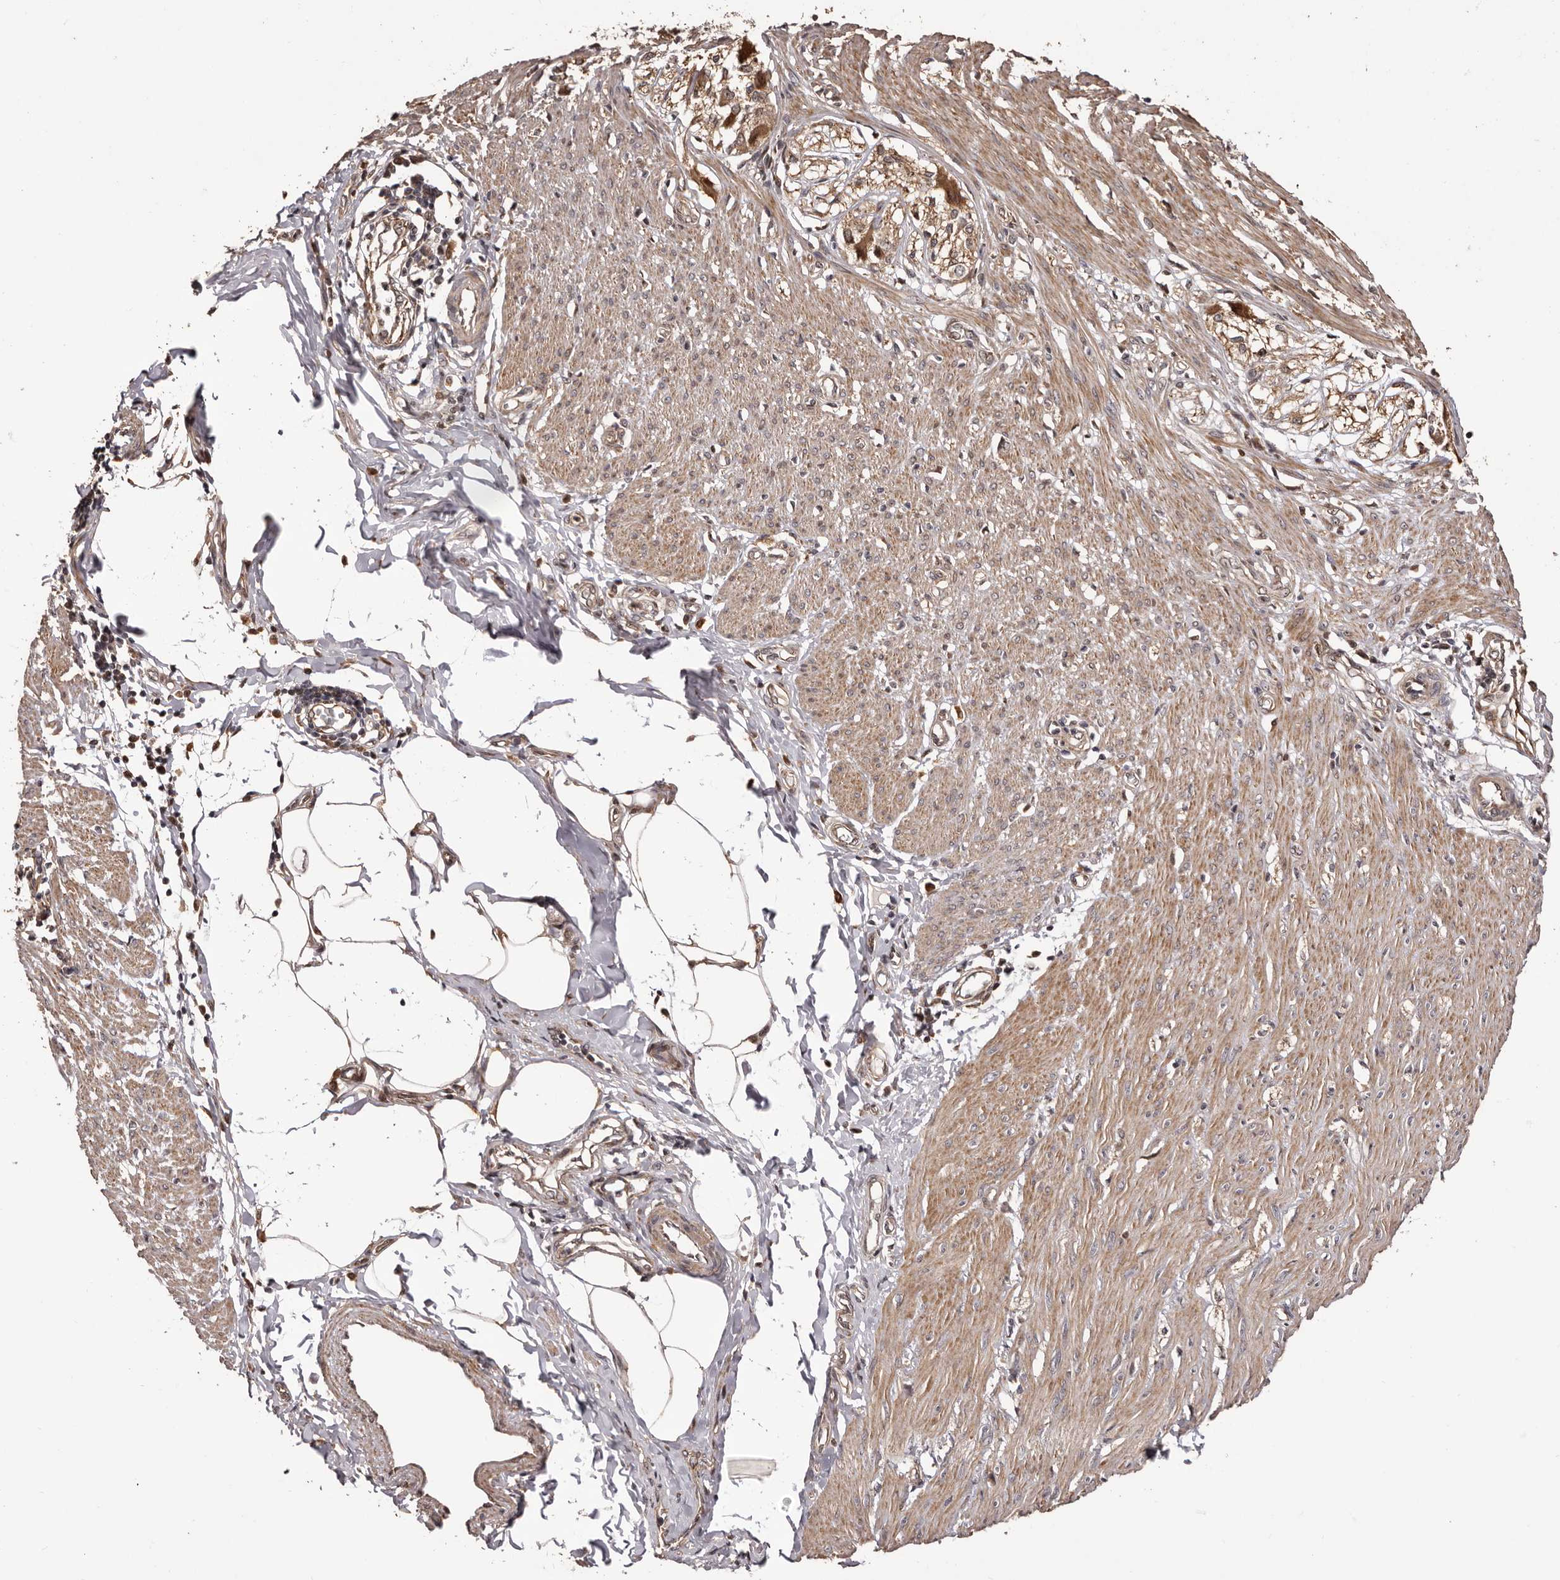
{"staining": {"intensity": "moderate", "quantity": ">75%", "location": "cytoplasmic/membranous"}, "tissue": "smooth muscle", "cell_type": "Smooth muscle cells", "image_type": "normal", "snomed": [{"axis": "morphology", "description": "Normal tissue, NOS"}, {"axis": "morphology", "description": "Adenocarcinoma, NOS"}, {"axis": "topography", "description": "Colon"}, {"axis": "topography", "description": "Peripheral nerve tissue"}], "caption": "Immunohistochemistry (IHC) of unremarkable human smooth muscle shows medium levels of moderate cytoplasmic/membranous positivity in approximately >75% of smooth muscle cells.", "gene": "ZCCHC7", "patient": {"sex": "male", "age": 14}}